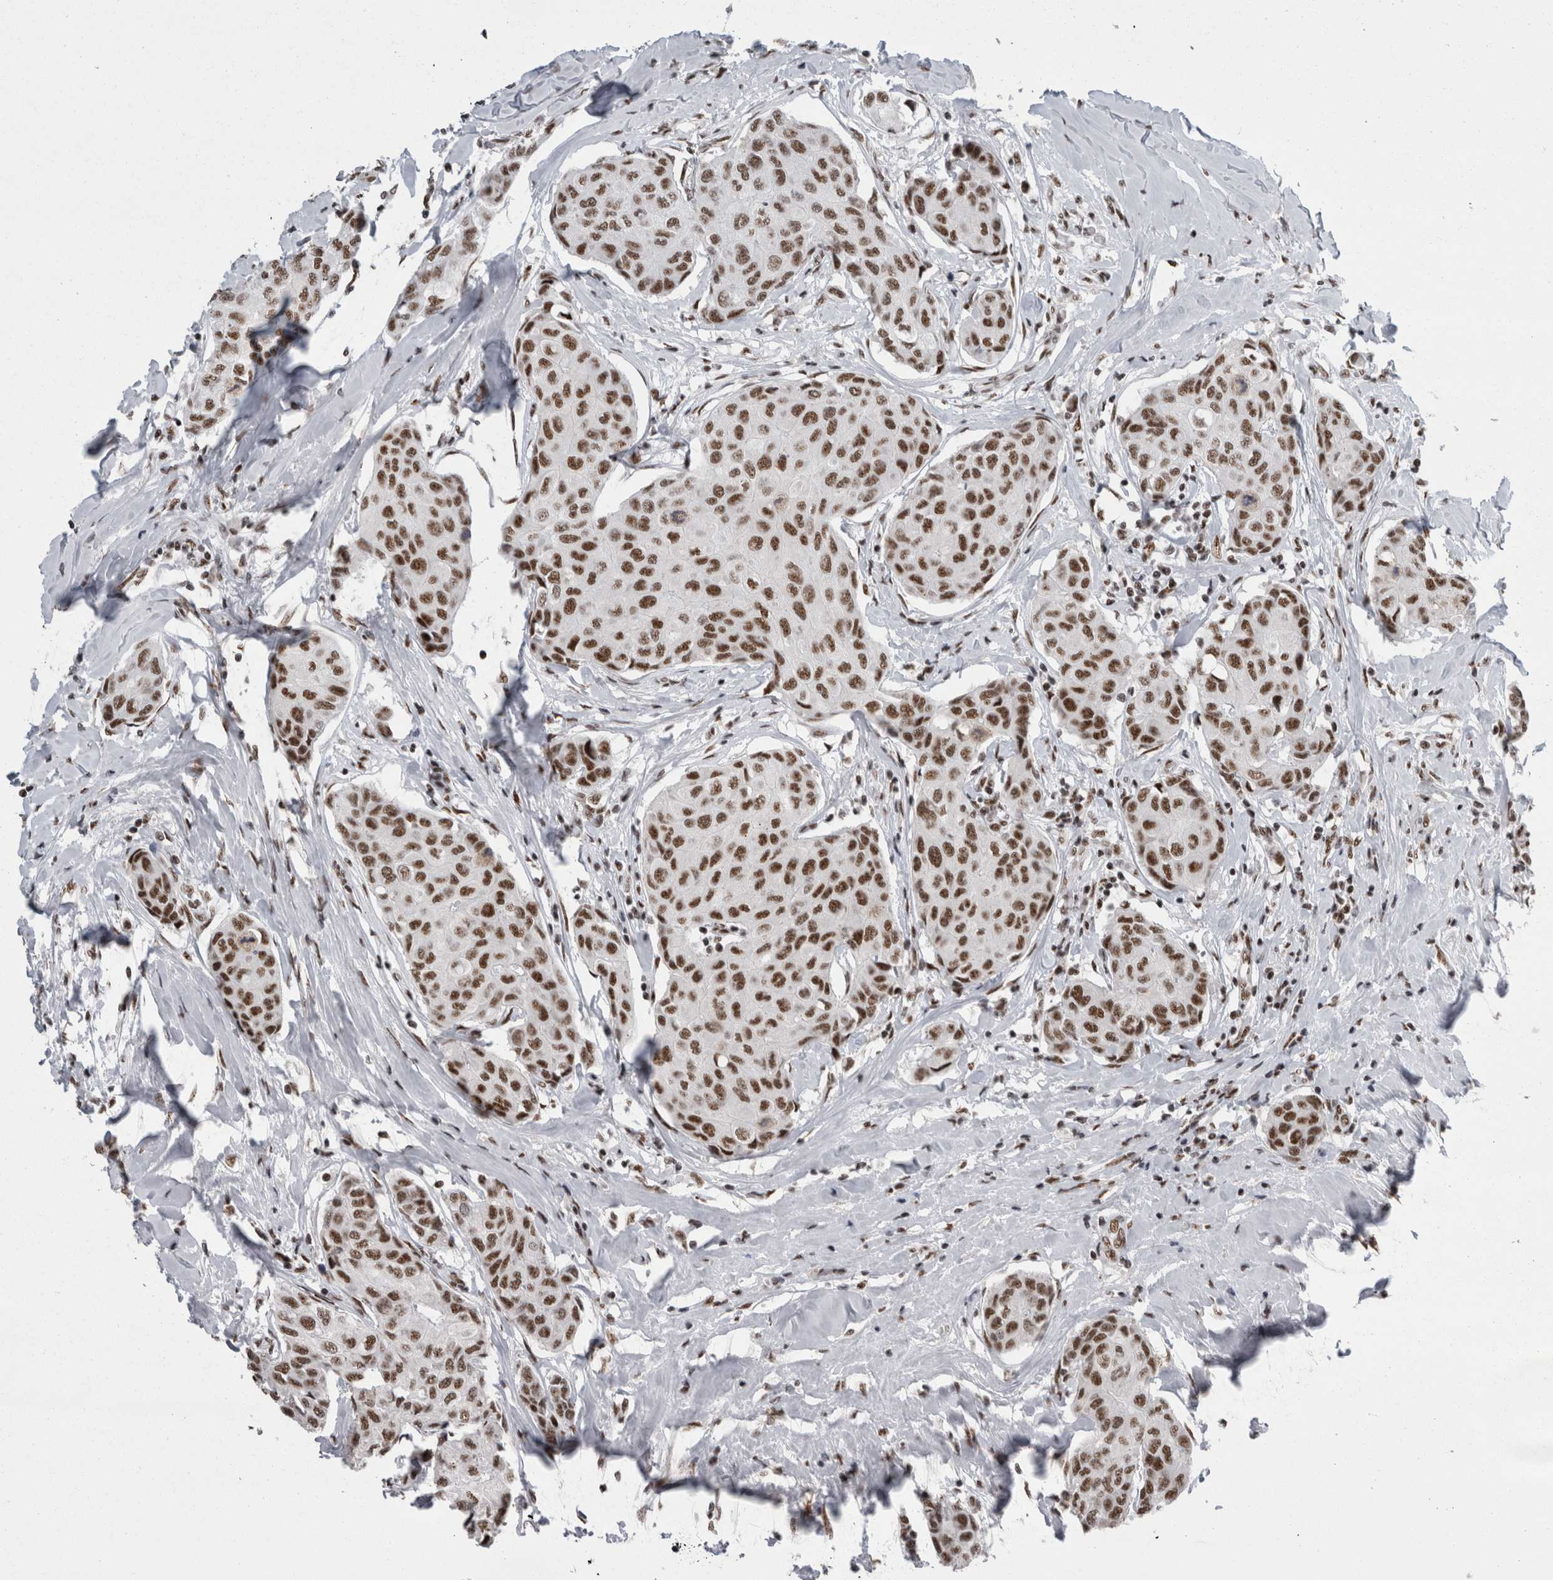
{"staining": {"intensity": "moderate", "quantity": ">75%", "location": "nuclear"}, "tissue": "breast cancer", "cell_type": "Tumor cells", "image_type": "cancer", "snomed": [{"axis": "morphology", "description": "Duct carcinoma"}, {"axis": "topography", "description": "Breast"}], "caption": "A high-resolution photomicrograph shows IHC staining of breast invasive ductal carcinoma, which demonstrates moderate nuclear positivity in about >75% of tumor cells.", "gene": "SNRNP40", "patient": {"sex": "female", "age": 80}}